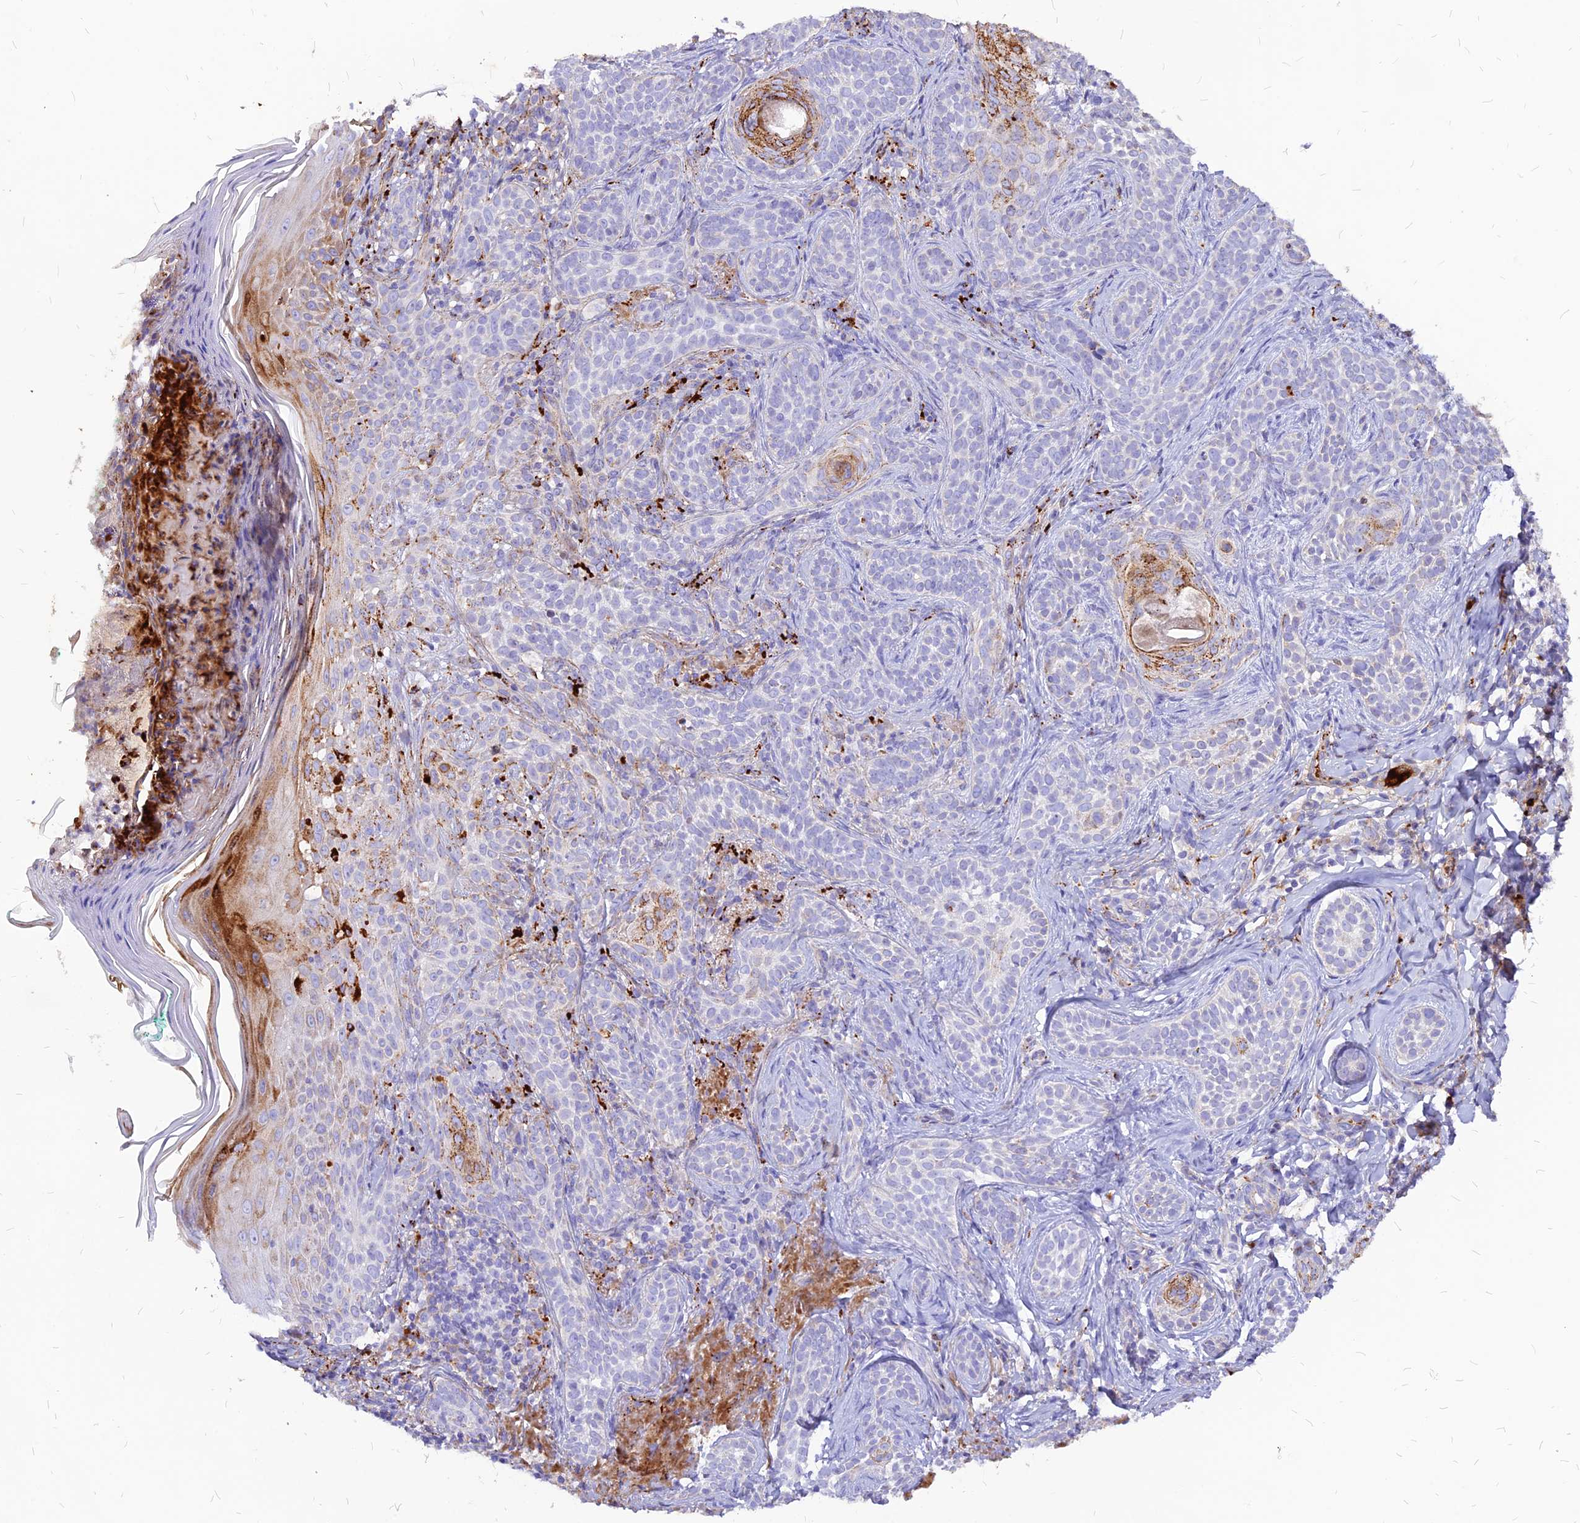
{"staining": {"intensity": "negative", "quantity": "none", "location": "none"}, "tissue": "skin cancer", "cell_type": "Tumor cells", "image_type": "cancer", "snomed": [{"axis": "morphology", "description": "Basal cell carcinoma"}, {"axis": "topography", "description": "Skin"}], "caption": "This is a photomicrograph of IHC staining of skin cancer, which shows no staining in tumor cells. (Brightfield microscopy of DAB (3,3'-diaminobenzidine) immunohistochemistry at high magnification).", "gene": "RIMOC1", "patient": {"sex": "male", "age": 71}}